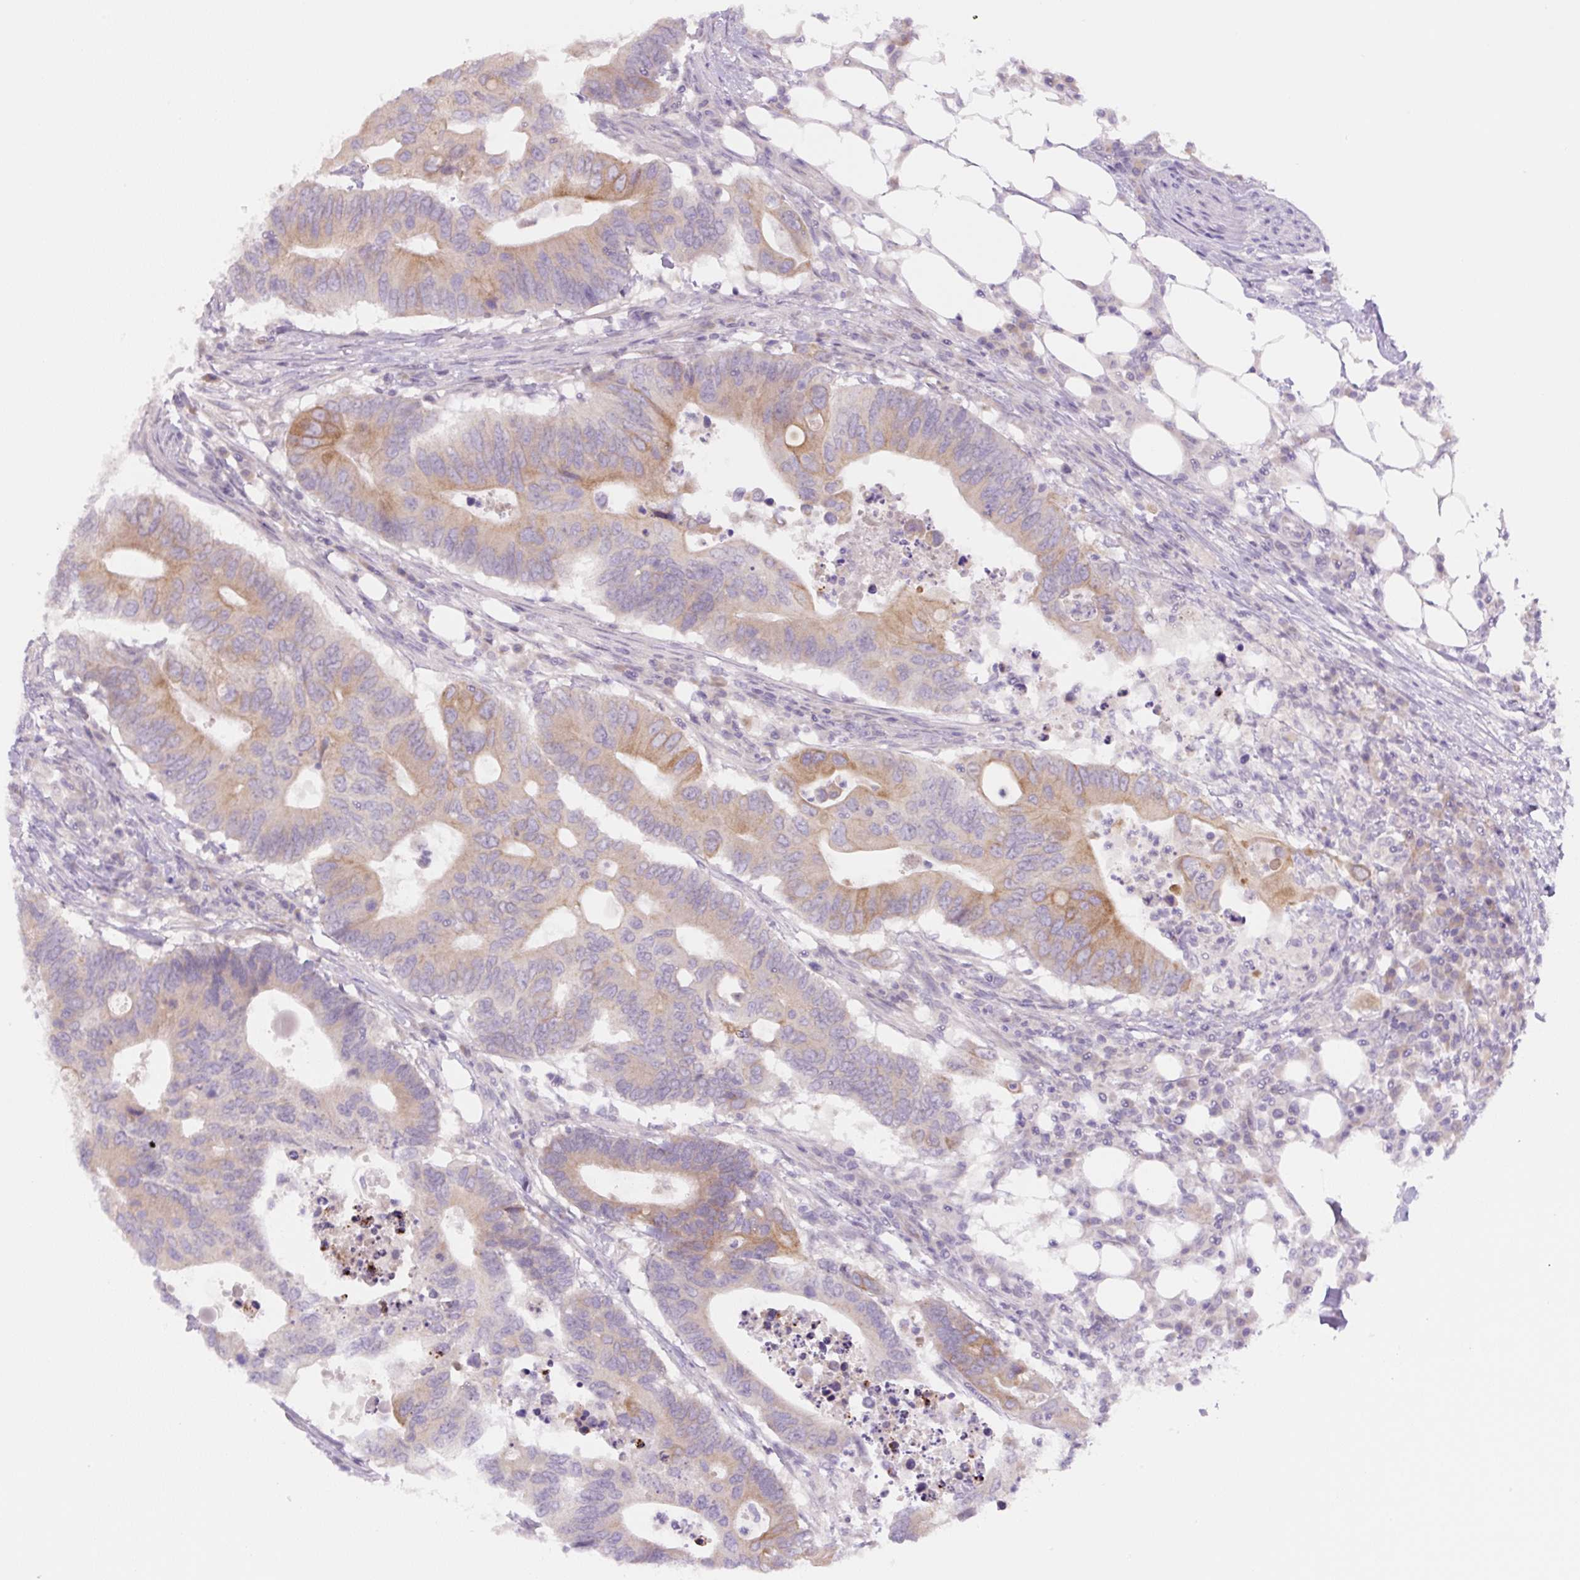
{"staining": {"intensity": "moderate", "quantity": "<25%", "location": "cytoplasmic/membranous"}, "tissue": "colorectal cancer", "cell_type": "Tumor cells", "image_type": "cancer", "snomed": [{"axis": "morphology", "description": "Adenocarcinoma, NOS"}, {"axis": "topography", "description": "Colon"}], "caption": "DAB immunohistochemical staining of colorectal cancer reveals moderate cytoplasmic/membranous protein staining in approximately <25% of tumor cells. Using DAB (3,3'-diaminobenzidine) (brown) and hematoxylin (blue) stains, captured at high magnification using brightfield microscopy.", "gene": "YIF1B", "patient": {"sex": "male", "age": 71}}